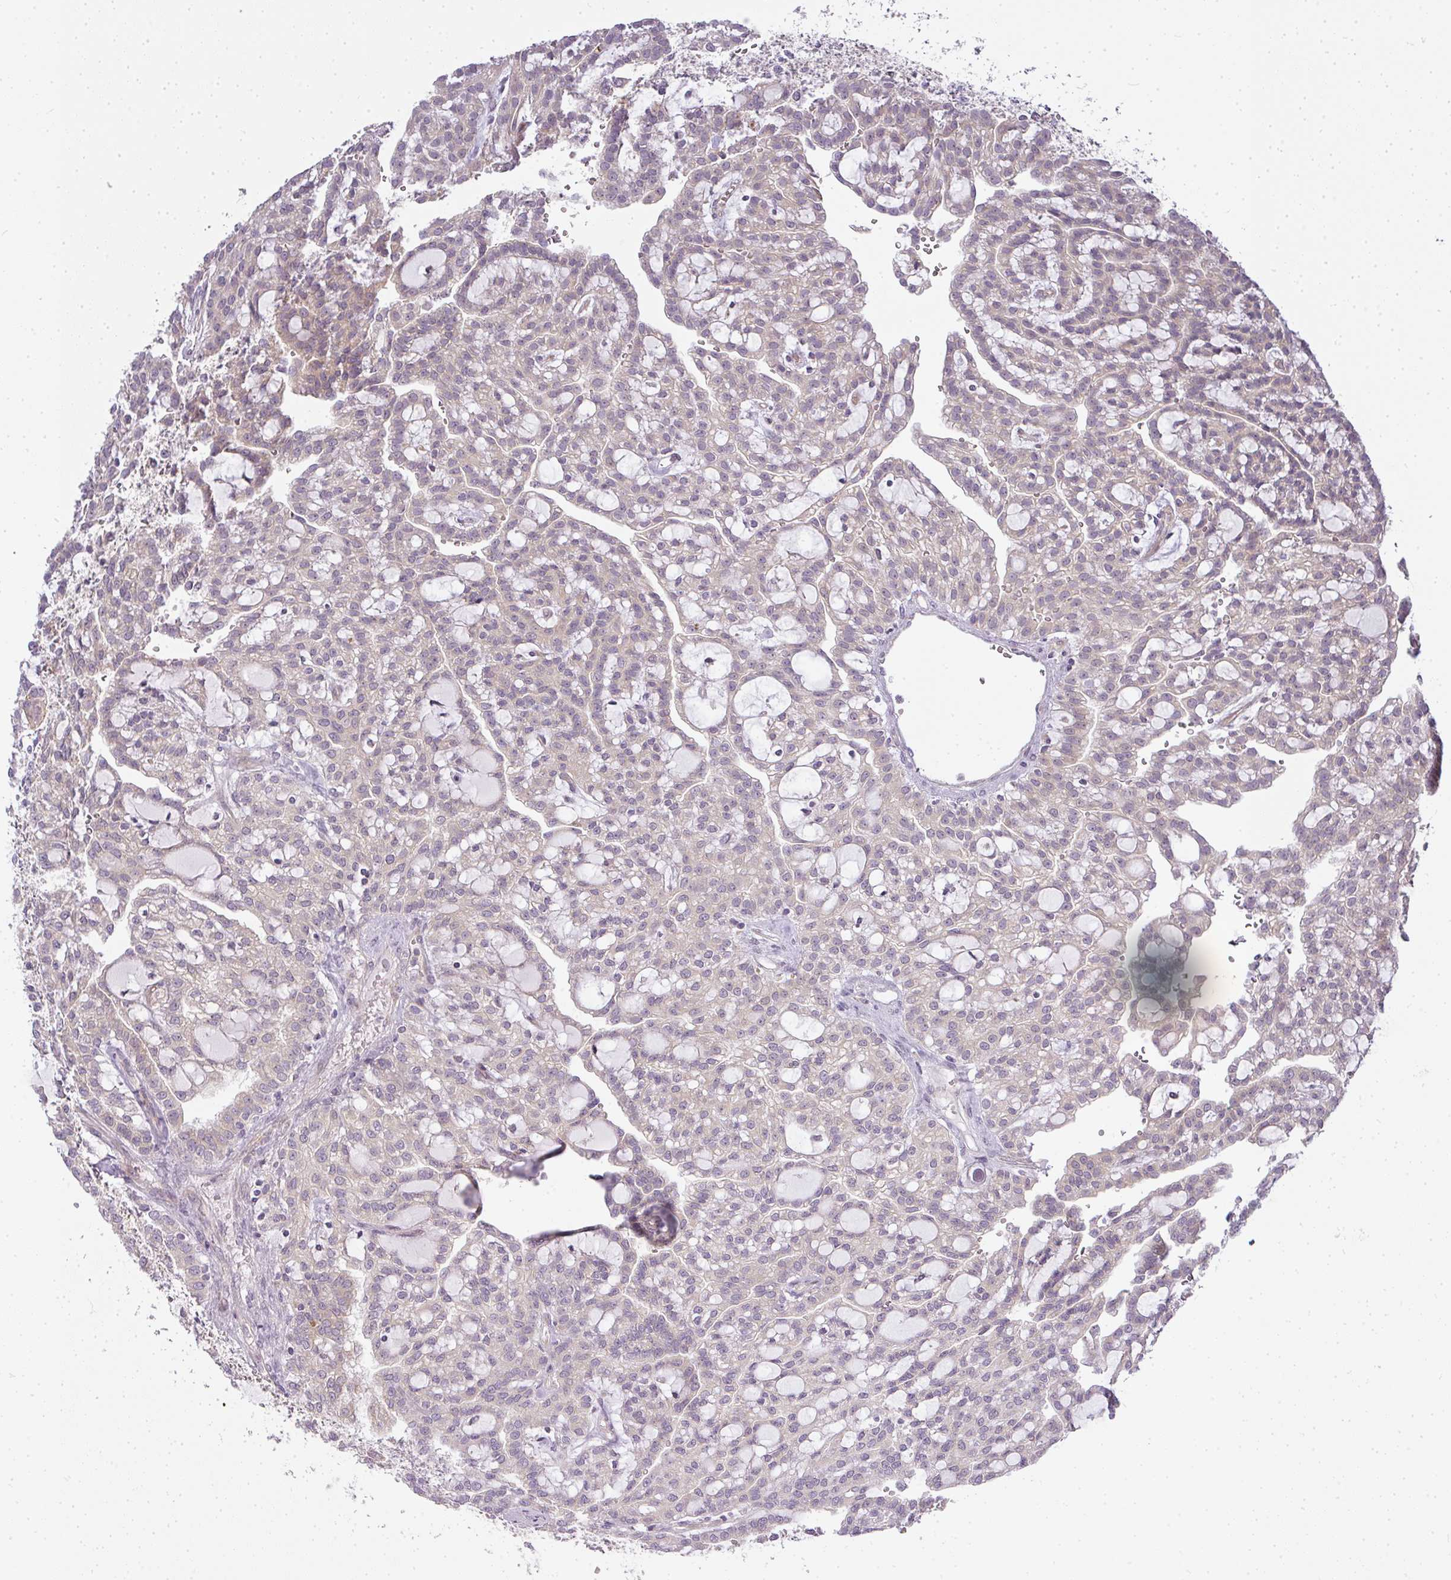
{"staining": {"intensity": "weak", "quantity": "25%-75%", "location": "cytoplasmic/membranous"}, "tissue": "renal cancer", "cell_type": "Tumor cells", "image_type": "cancer", "snomed": [{"axis": "morphology", "description": "Adenocarcinoma, NOS"}, {"axis": "topography", "description": "Kidney"}], "caption": "Immunohistochemical staining of human renal cancer (adenocarcinoma) reveals weak cytoplasmic/membranous protein positivity in about 25%-75% of tumor cells.", "gene": "MED19", "patient": {"sex": "male", "age": 63}}